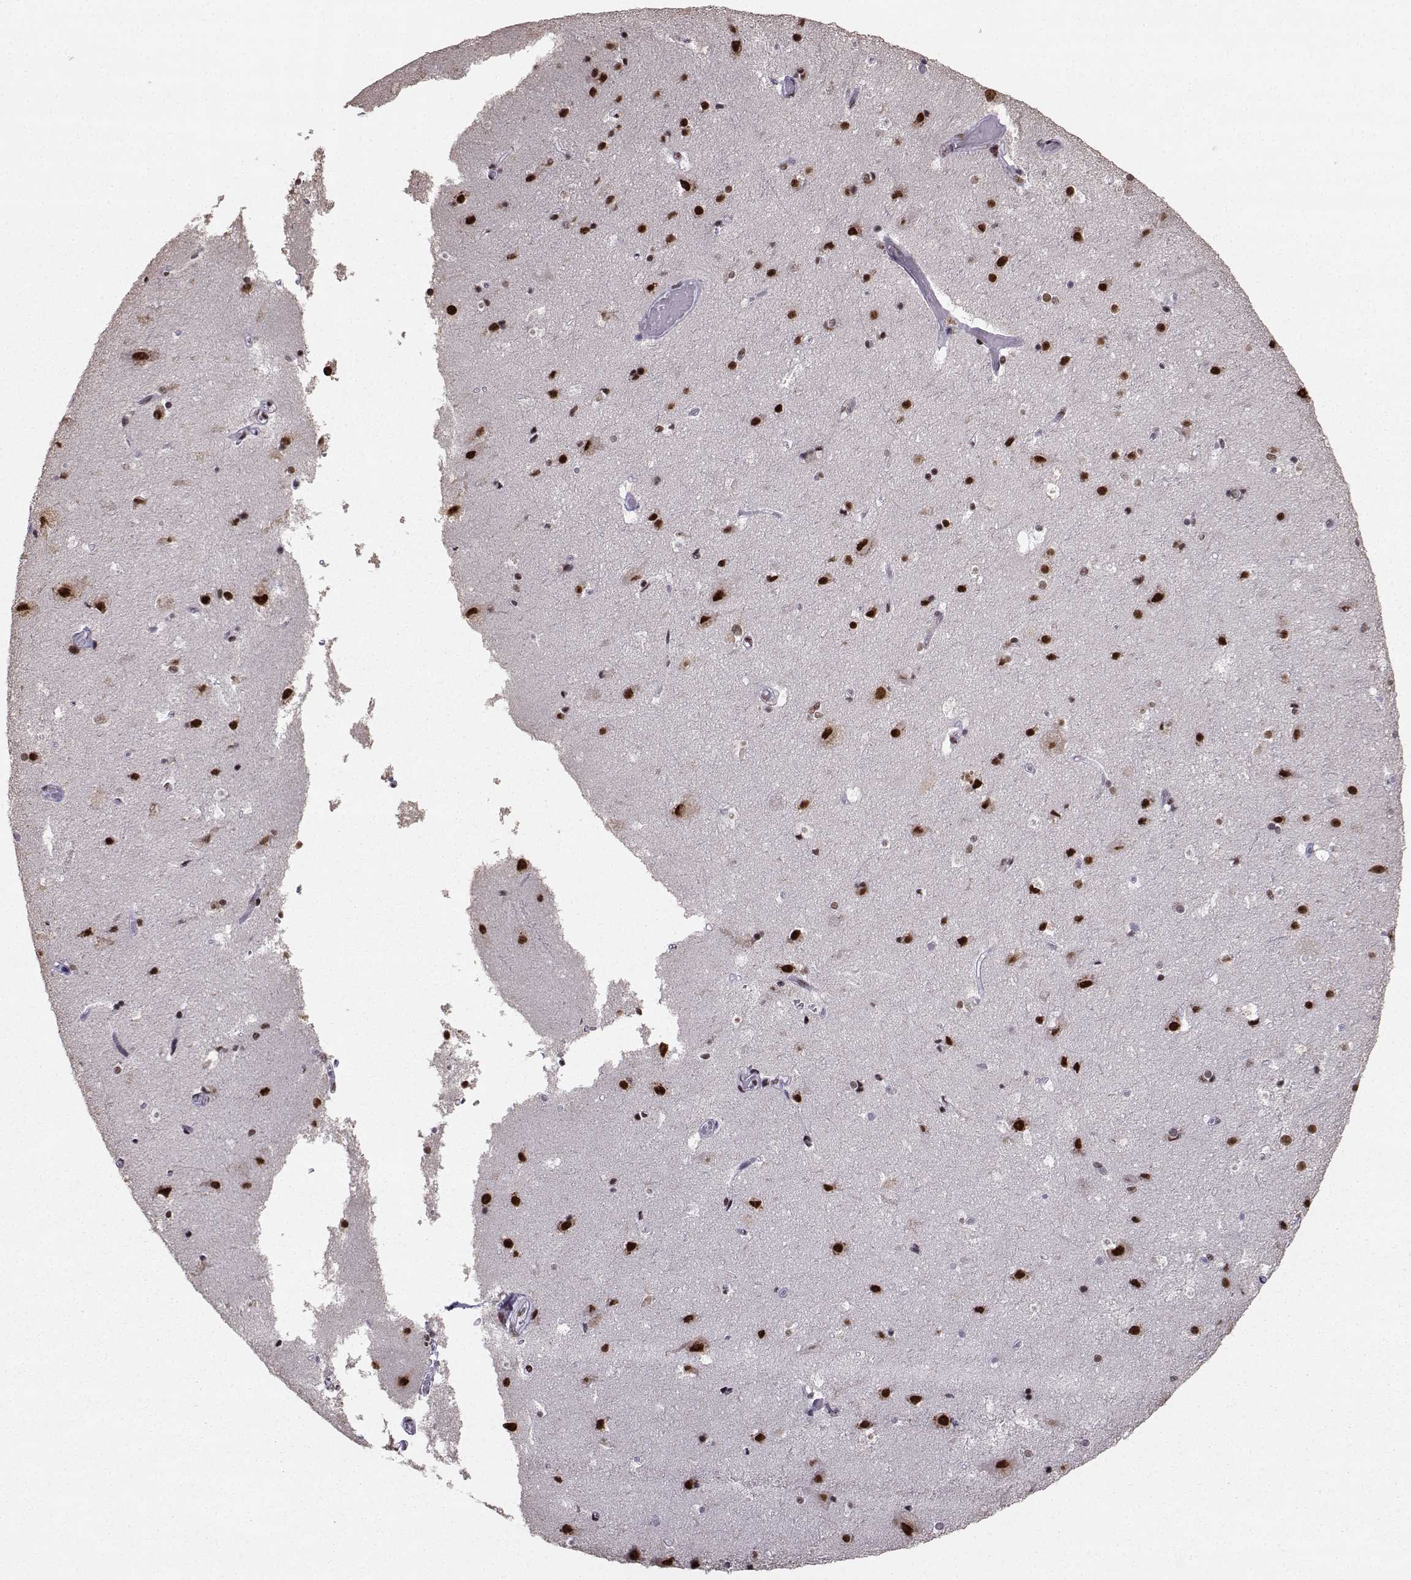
{"staining": {"intensity": "negative", "quantity": "none", "location": "none"}, "tissue": "cerebral cortex", "cell_type": "Endothelial cells", "image_type": "normal", "snomed": [{"axis": "morphology", "description": "Normal tissue, NOS"}, {"axis": "topography", "description": "Cerebral cortex"}], "caption": "Immunohistochemistry (IHC) image of unremarkable cerebral cortex: human cerebral cortex stained with DAB (3,3'-diaminobenzidine) exhibits no significant protein positivity in endothelial cells.", "gene": "SNRPB2", "patient": {"sex": "female", "age": 52}}